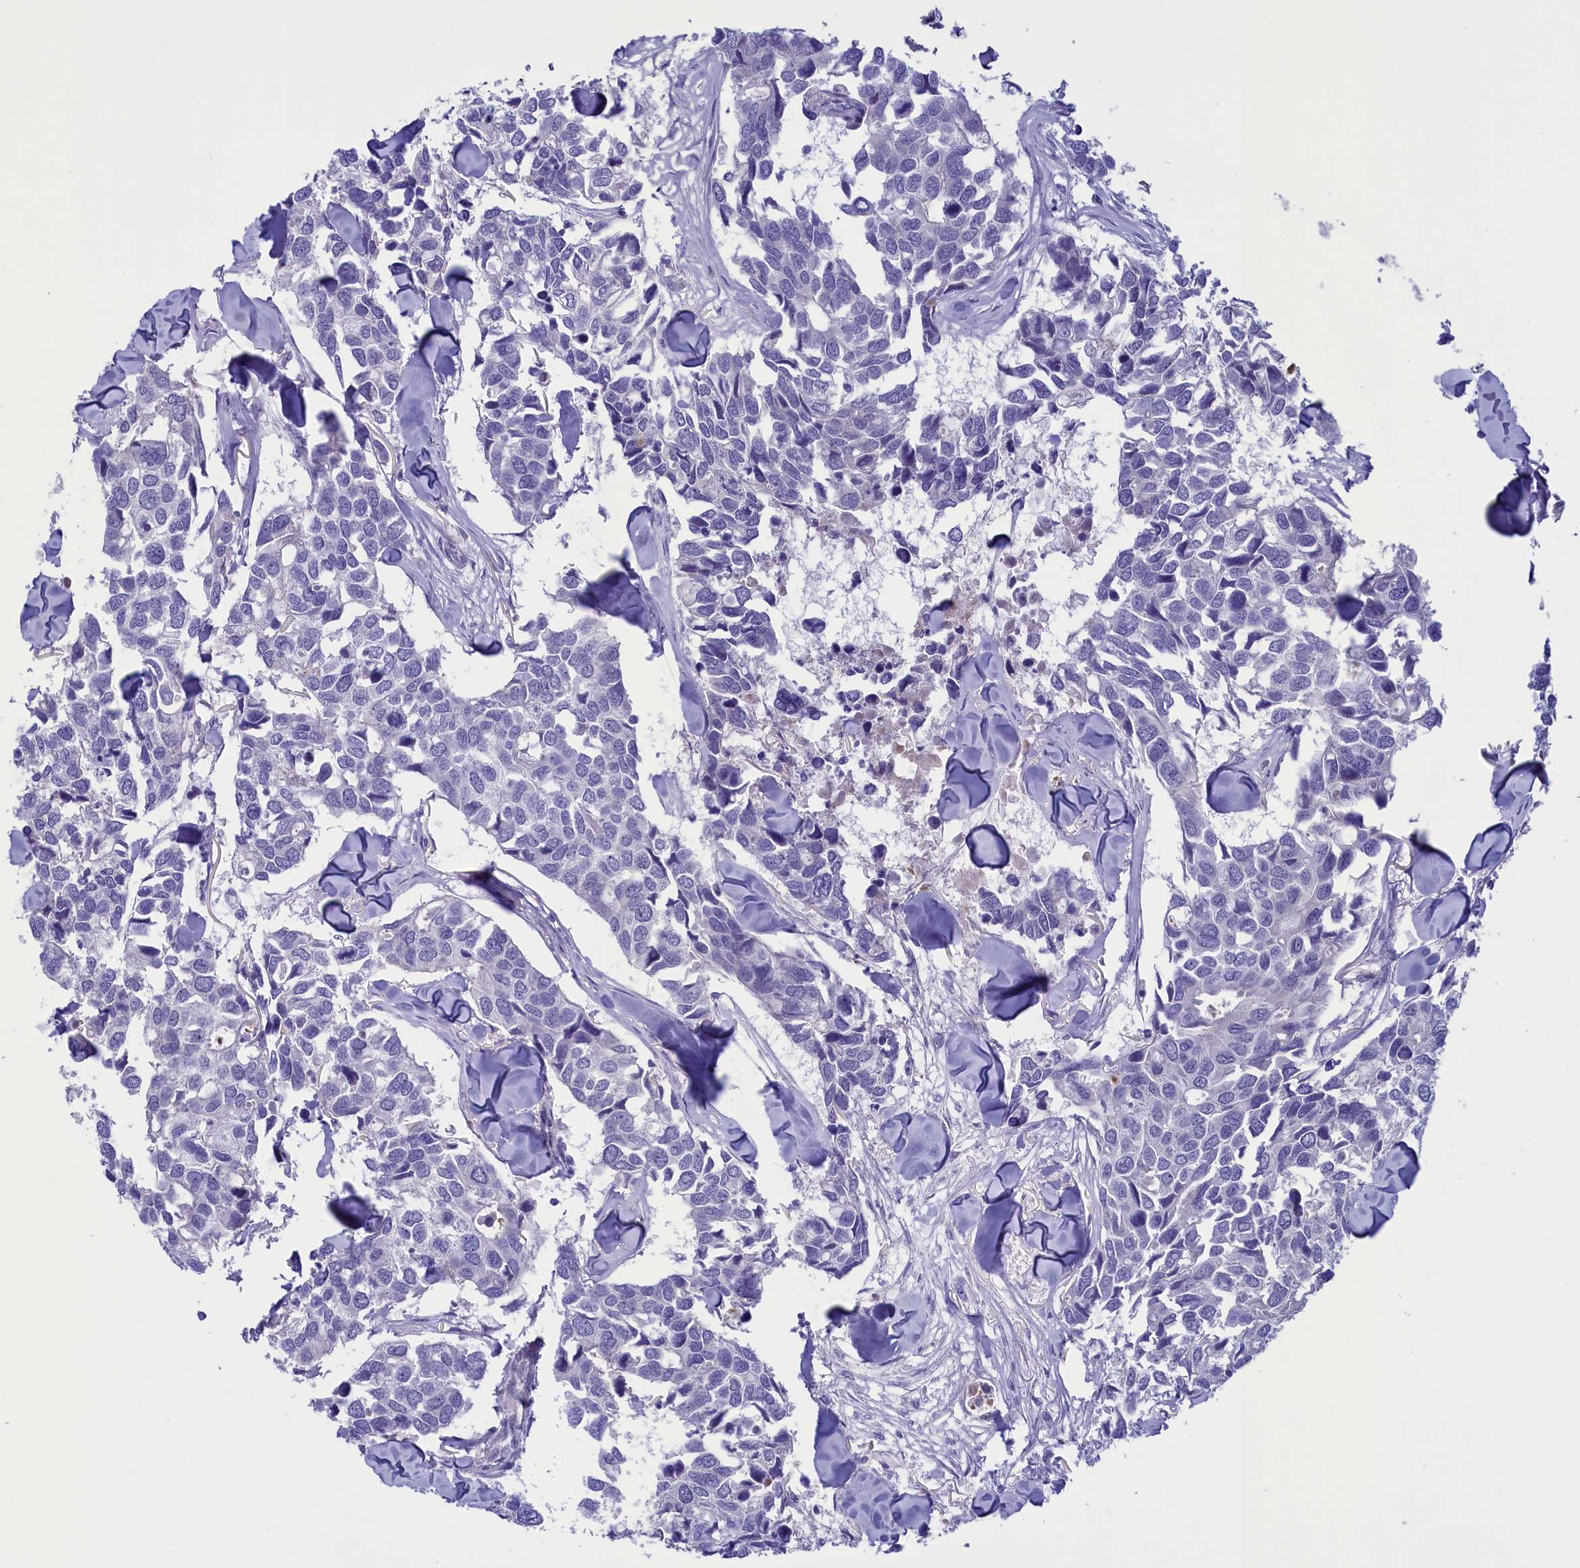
{"staining": {"intensity": "negative", "quantity": "none", "location": "none"}, "tissue": "breast cancer", "cell_type": "Tumor cells", "image_type": "cancer", "snomed": [{"axis": "morphology", "description": "Duct carcinoma"}, {"axis": "topography", "description": "Breast"}], "caption": "This is an immunohistochemistry (IHC) histopathology image of human intraductal carcinoma (breast). There is no expression in tumor cells.", "gene": "LOXL1", "patient": {"sex": "female", "age": 83}}